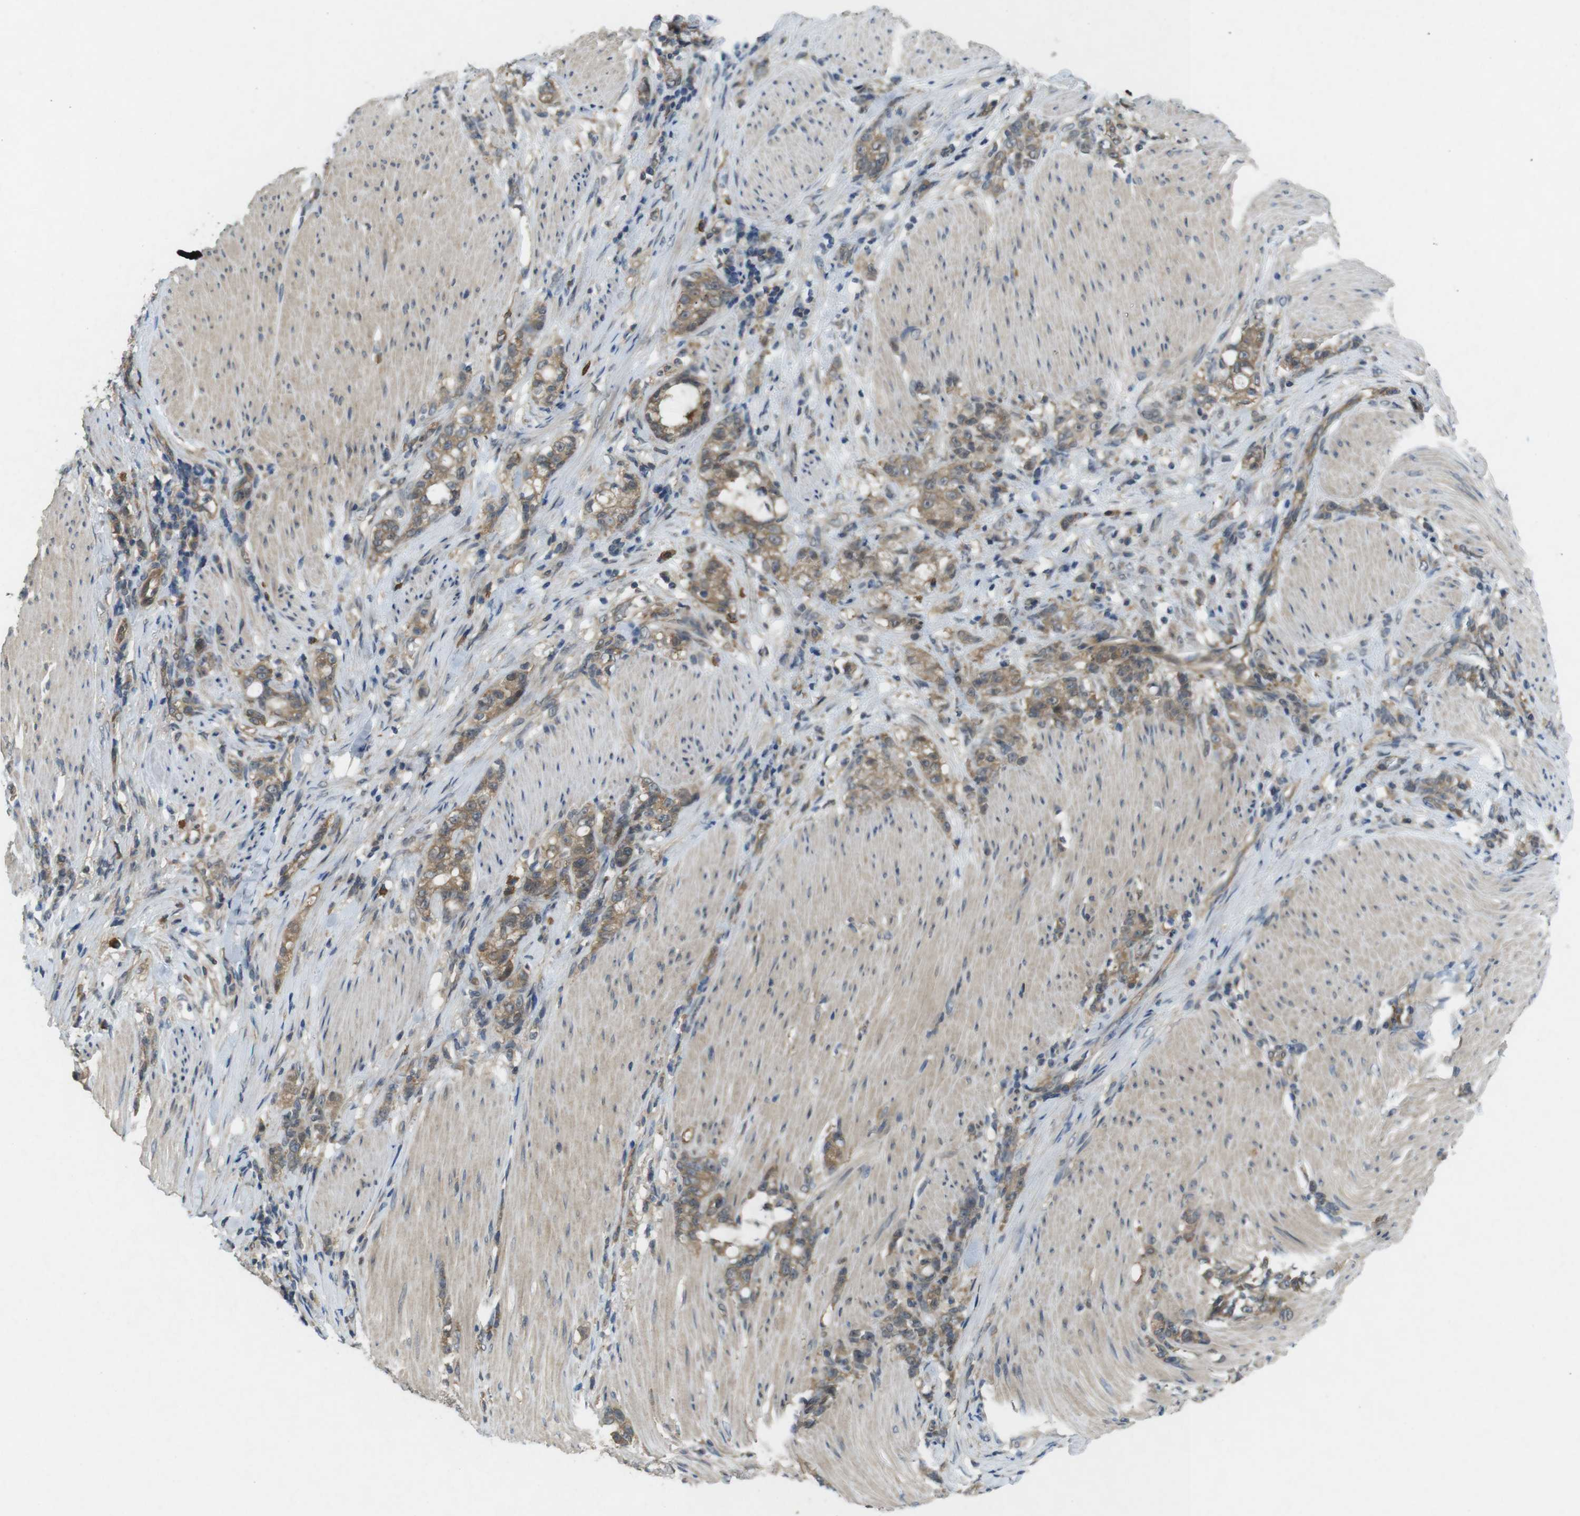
{"staining": {"intensity": "moderate", "quantity": ">75%", "location": "cytoplasmic/membranous"}, "tissue": "stomach cancer", "cell_type": "Tumor cells", "image_type": "cancer", "snomed": [{"axis": "morphology", "description": "Adenocarcinoma, NOS"}, {"axis": "topography", "description": "Stomach, lower"}], "caption": "Immunohistochemistry of human adenocarcinoma (stomach) displays medium levels of moderate cytoplasmic/membranous staining in approximately >75% of tumor cells.", "gene": "SUGT1", "patient": {"sex": "male", "age": 88}}